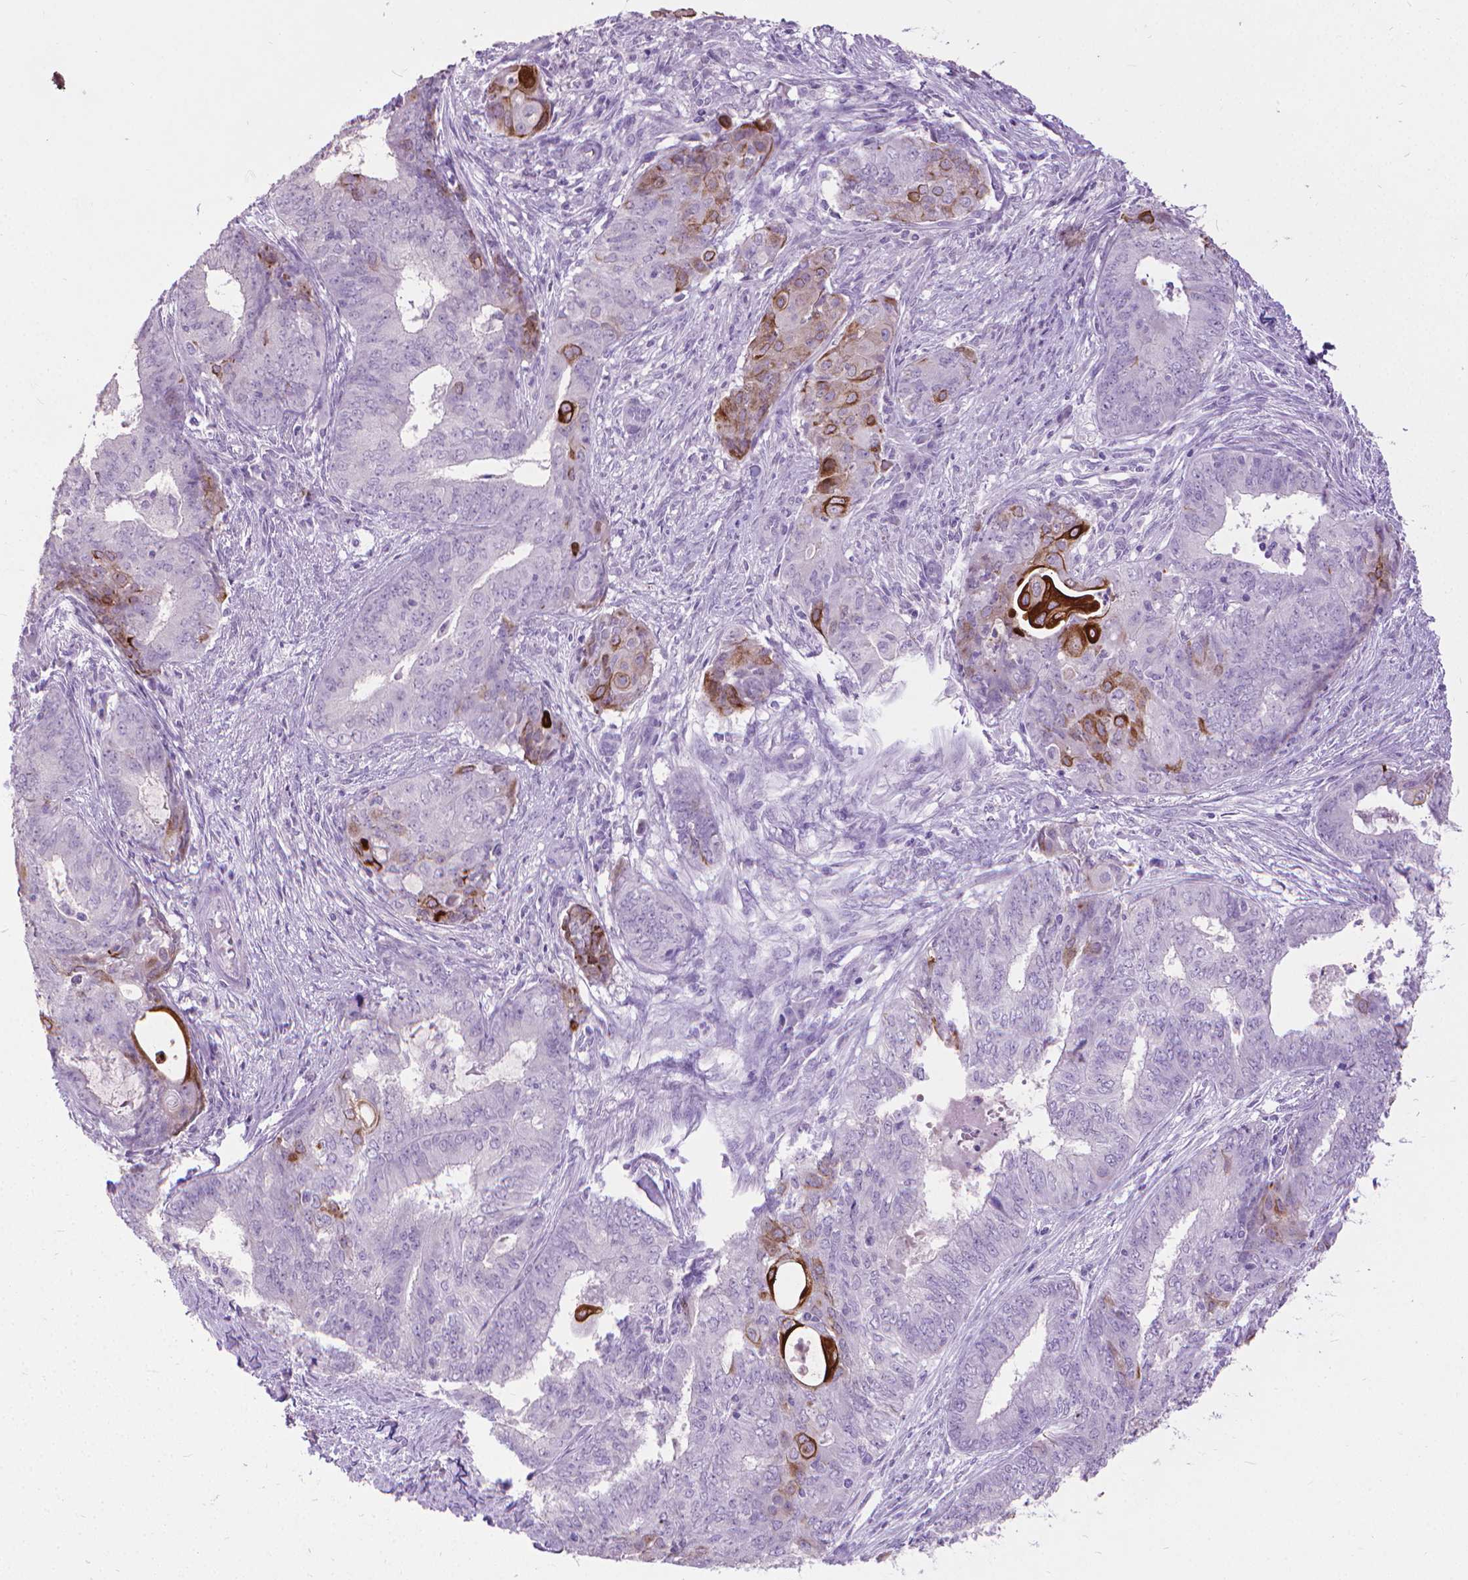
{"staining": {"intensity": "strong", "quantity": "<25%", "location": "cytoplasmic/membranous"}, "tissue": "endometrial cancer", "cell_type": "Tumor cells", "image_type": "cancer", "snomed": [{"axis": "morphology", "description": "Adenocarcinoma, NOS"}, {"axis": "topography", "description": "Endometrium"}], "caption": "Protein staining of endometrial cancer tissue exhibits strong cytoplasmic/membranous expression in about <25% of tumor cells.", "gene": "KRT5", "patient": {"sex": "female", "age": 62}}